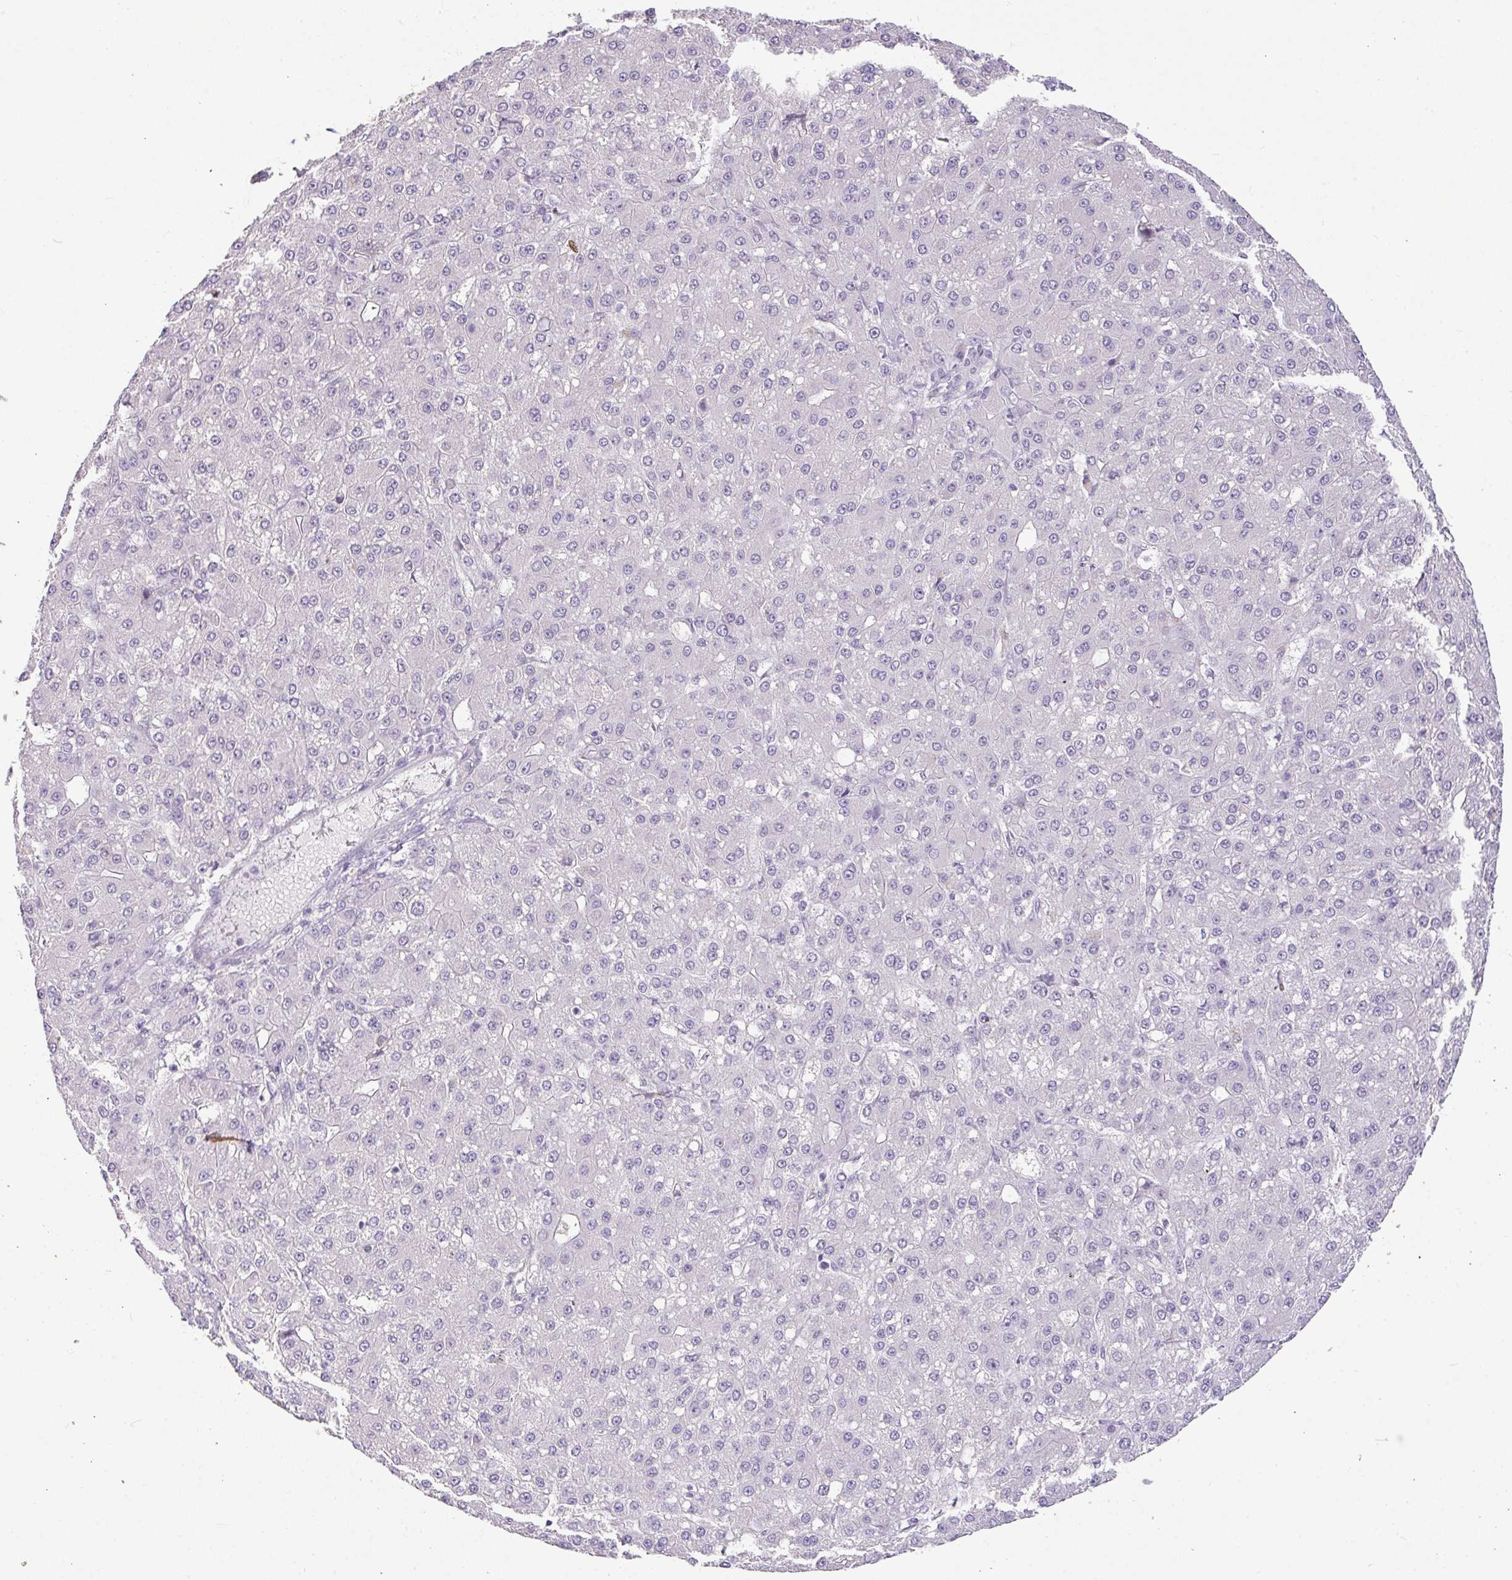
{"staining": {"intensity": "negative", "quantity": "none", "location": "none"}, "tissue": "liver cancer", "cell_type": "Tumor cells", "image_type": "cancer", "snomed": [{"axis": "morphology", "description": "Carcinoma, Hepatocellular, NOS"}, {"axis": "topography", "description": "Liver"}], "caption": "The IHC photomicrograph has no significant staining in tumor cells of liver cancer (hepatocellular carcinoma) tissue.", "gene": "LIPE", "patient": {"sex": "male", "age": 67}}